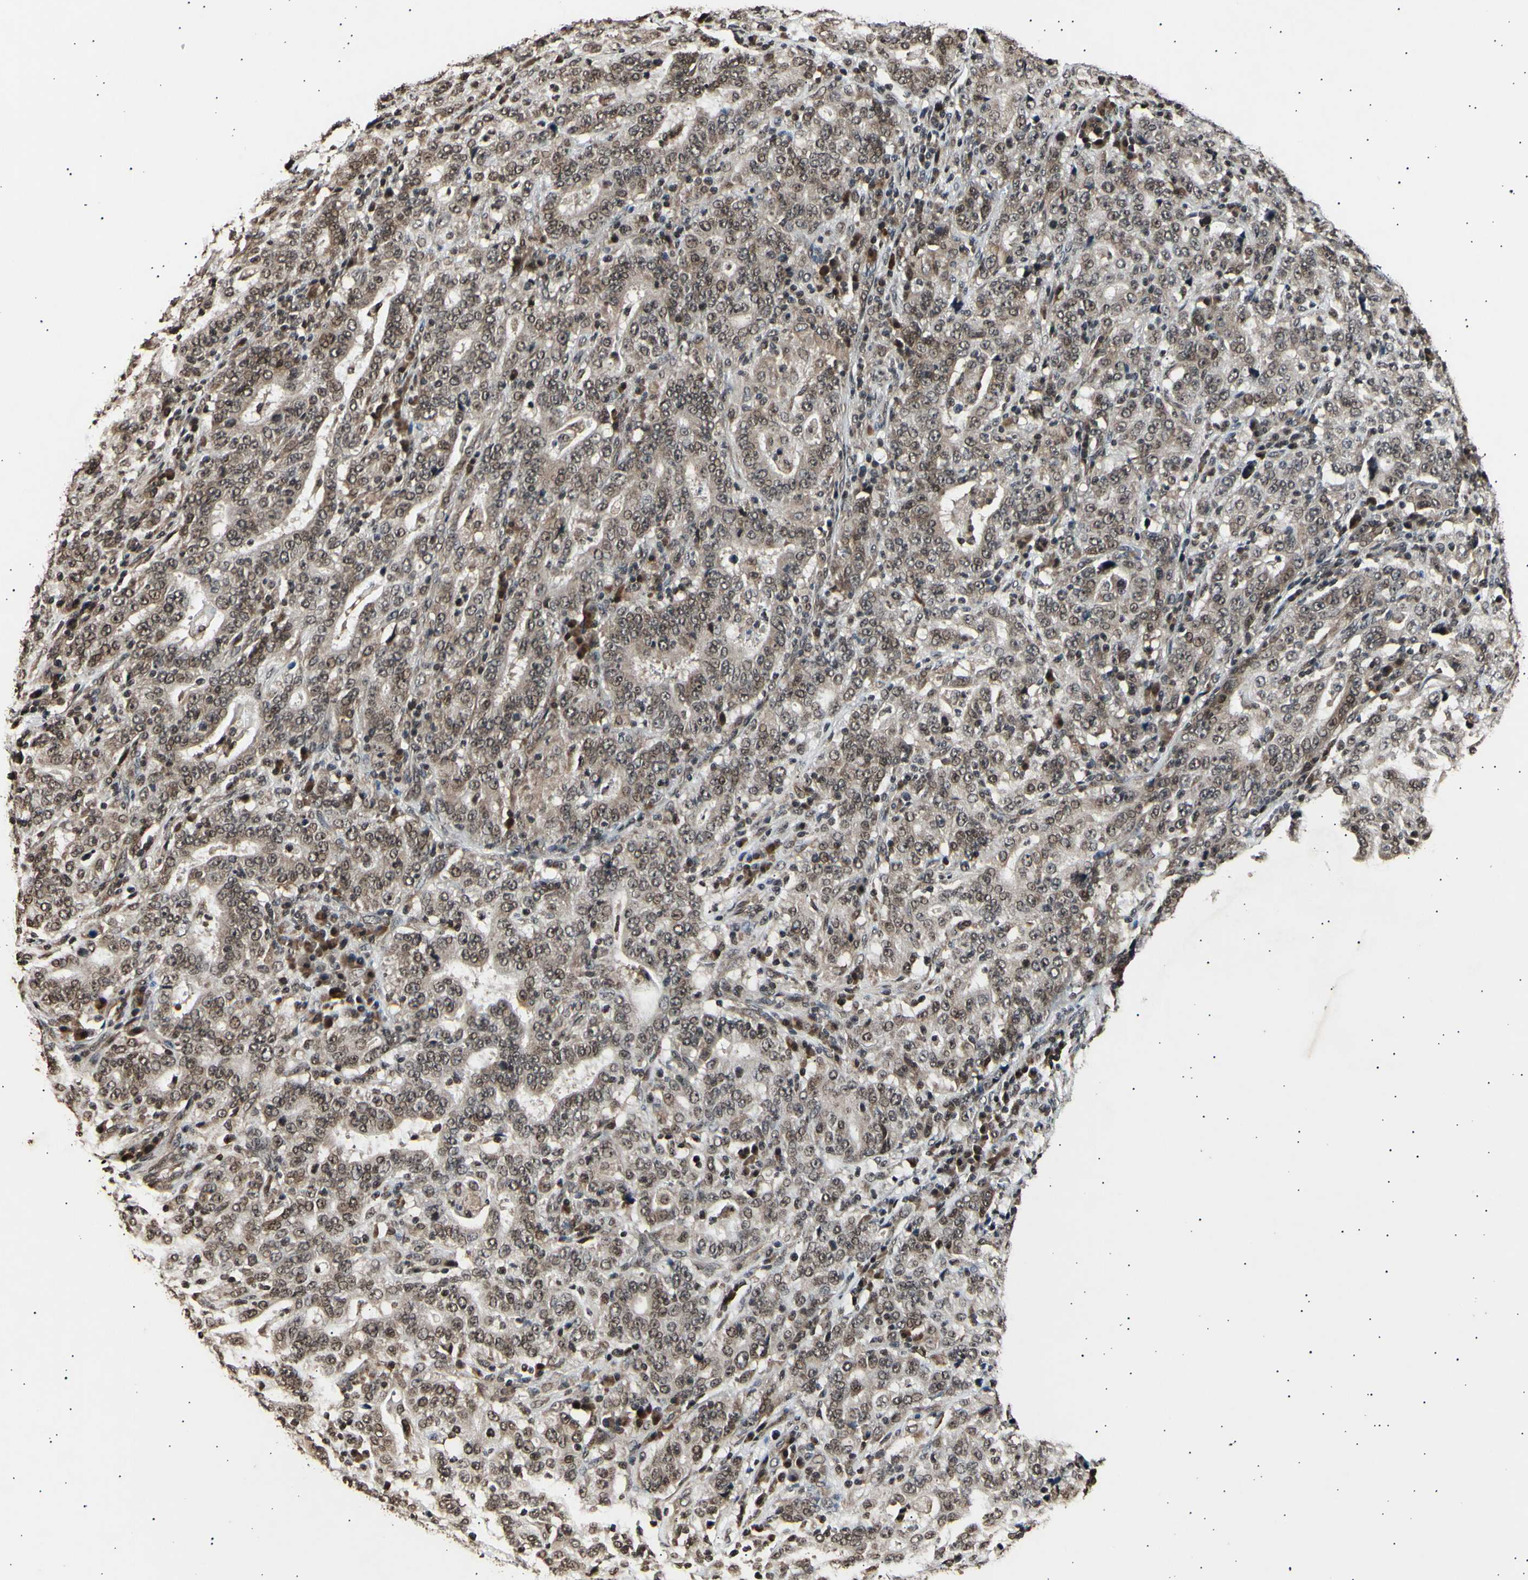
{"staining": {"intensity": "moderate", "quantity": ">75%", "location": "cytoplasmic/membranous,nuclear"}, "tissue": "stomach cancer", "cell_type": "Tumor cells", "image_type": "cancer", "snomed": [{"axis": "morphology", "description": "Normal tissue, NOS"}, {"axis": "morphology", "description": "Adenocarcinoma, NOS"}, {"axis": "topography", "description": "Stomach, upper"}, {"axis": "topography", "description": "Stomach"}], "caption": "Stomach cancer (adenocarcinoma) was stained to show a protein in brown. There is medium levels of moderate cytoplasmic/membranous and nuclear positivity in about >75% of tumor cells. Nuclei are stained in blue.", "gene": "ANAPC7", "patient": {"sex": "male", "age": 59}}